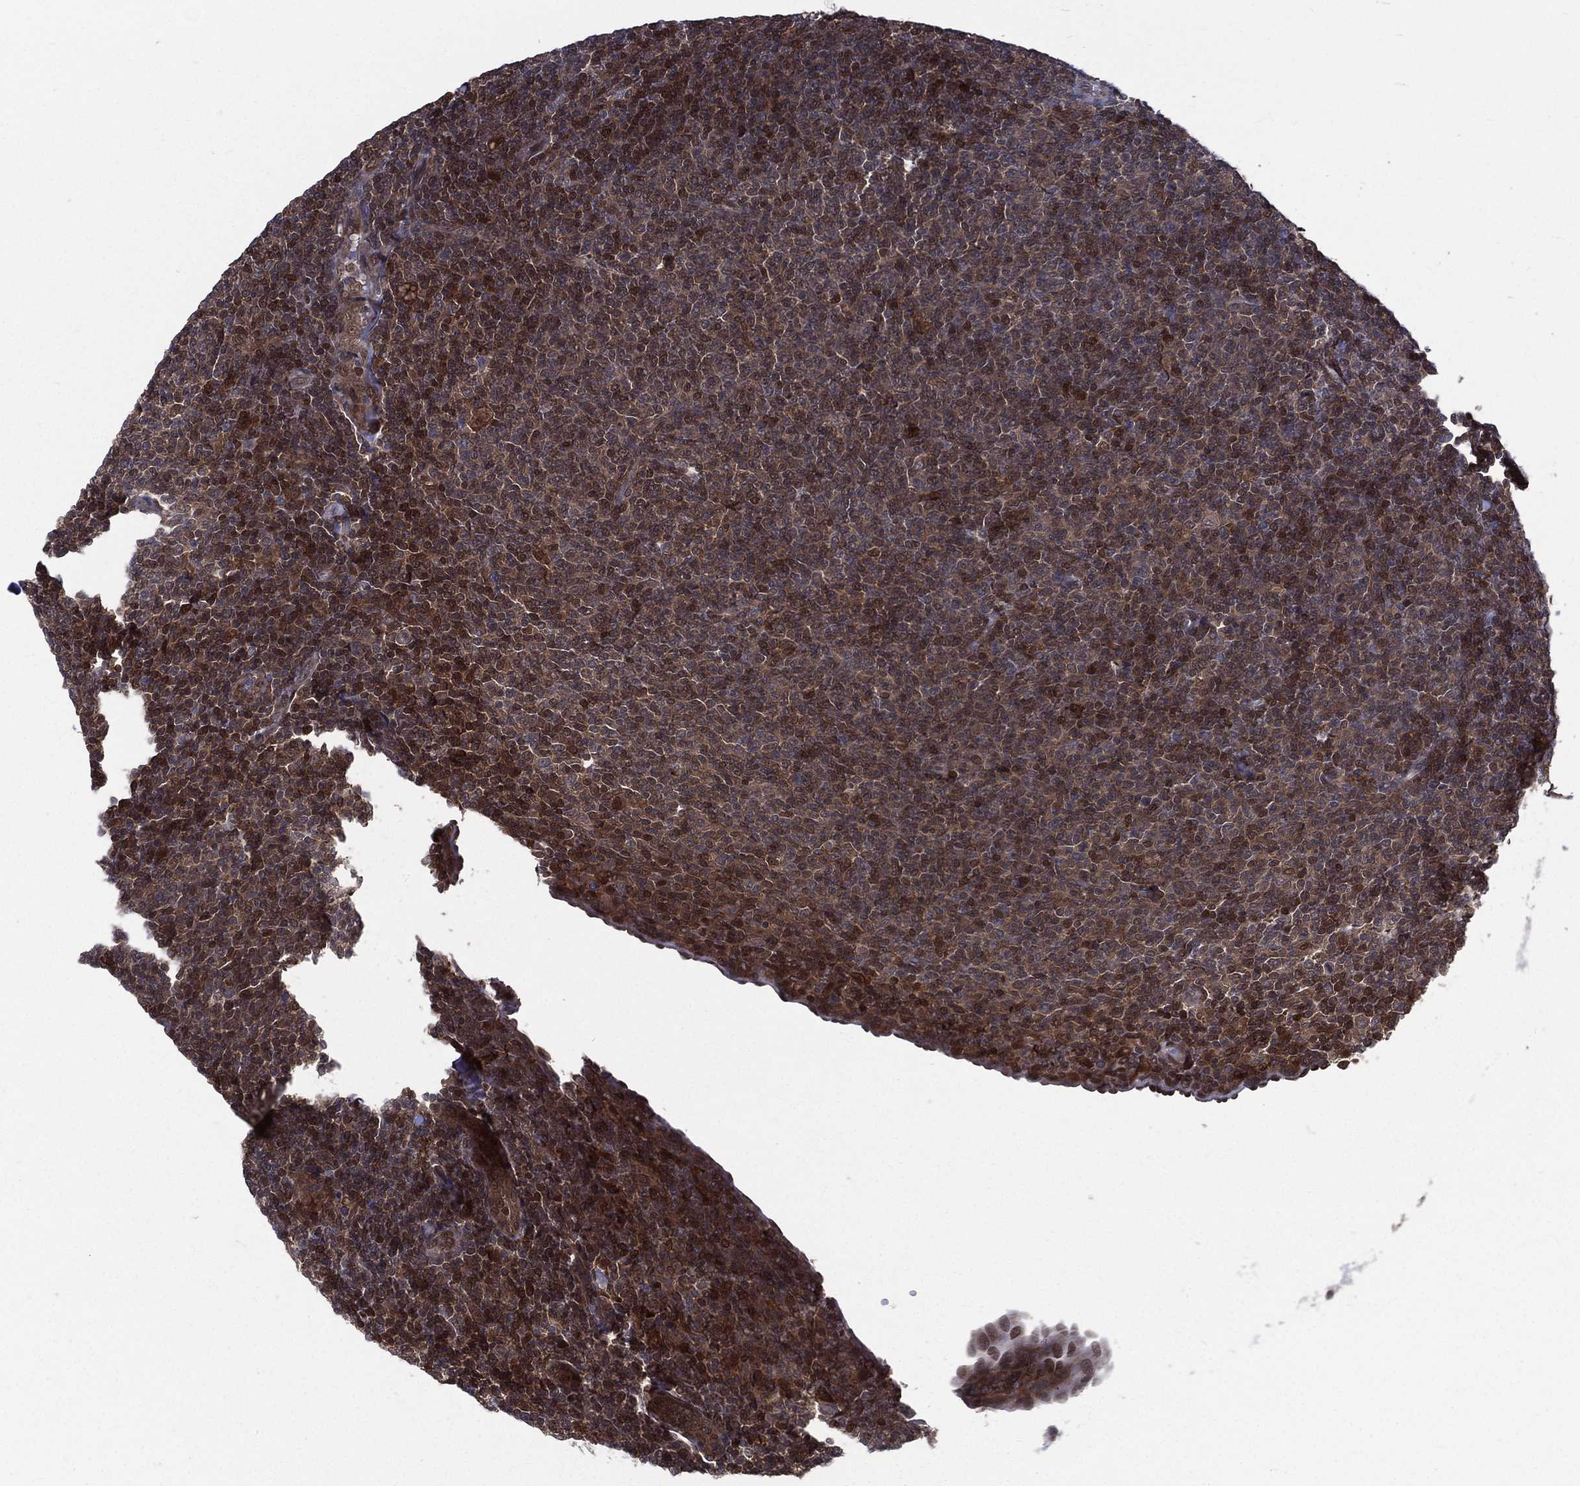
{"staining": {"intensity": "moderate", "quantity": "25%-75%", "location": "cytoplasmic/membranous,nuclear"}, "tissue": "lymphoma", "cell_type": "Tumor cells", "image_type": "cancer", "snomed": [{"axis": "morphology", "description": "Malignant lymphoma, non-Hodgkin's type, Low grade"}, {"axis": "topography", "description": "Lymph node"}], "caption": "Immunohistochemical staining of human lymphoma exhibits medium levels of moderate cytoplasmic/membranous and nuclear protein staining in approximately 25%-75% of tumor cells. The protein of interest is shown in brown color, while the nuclei are stained blue.", "gene": "MTAP", "patient": {"sex": "male", "age": 52}}